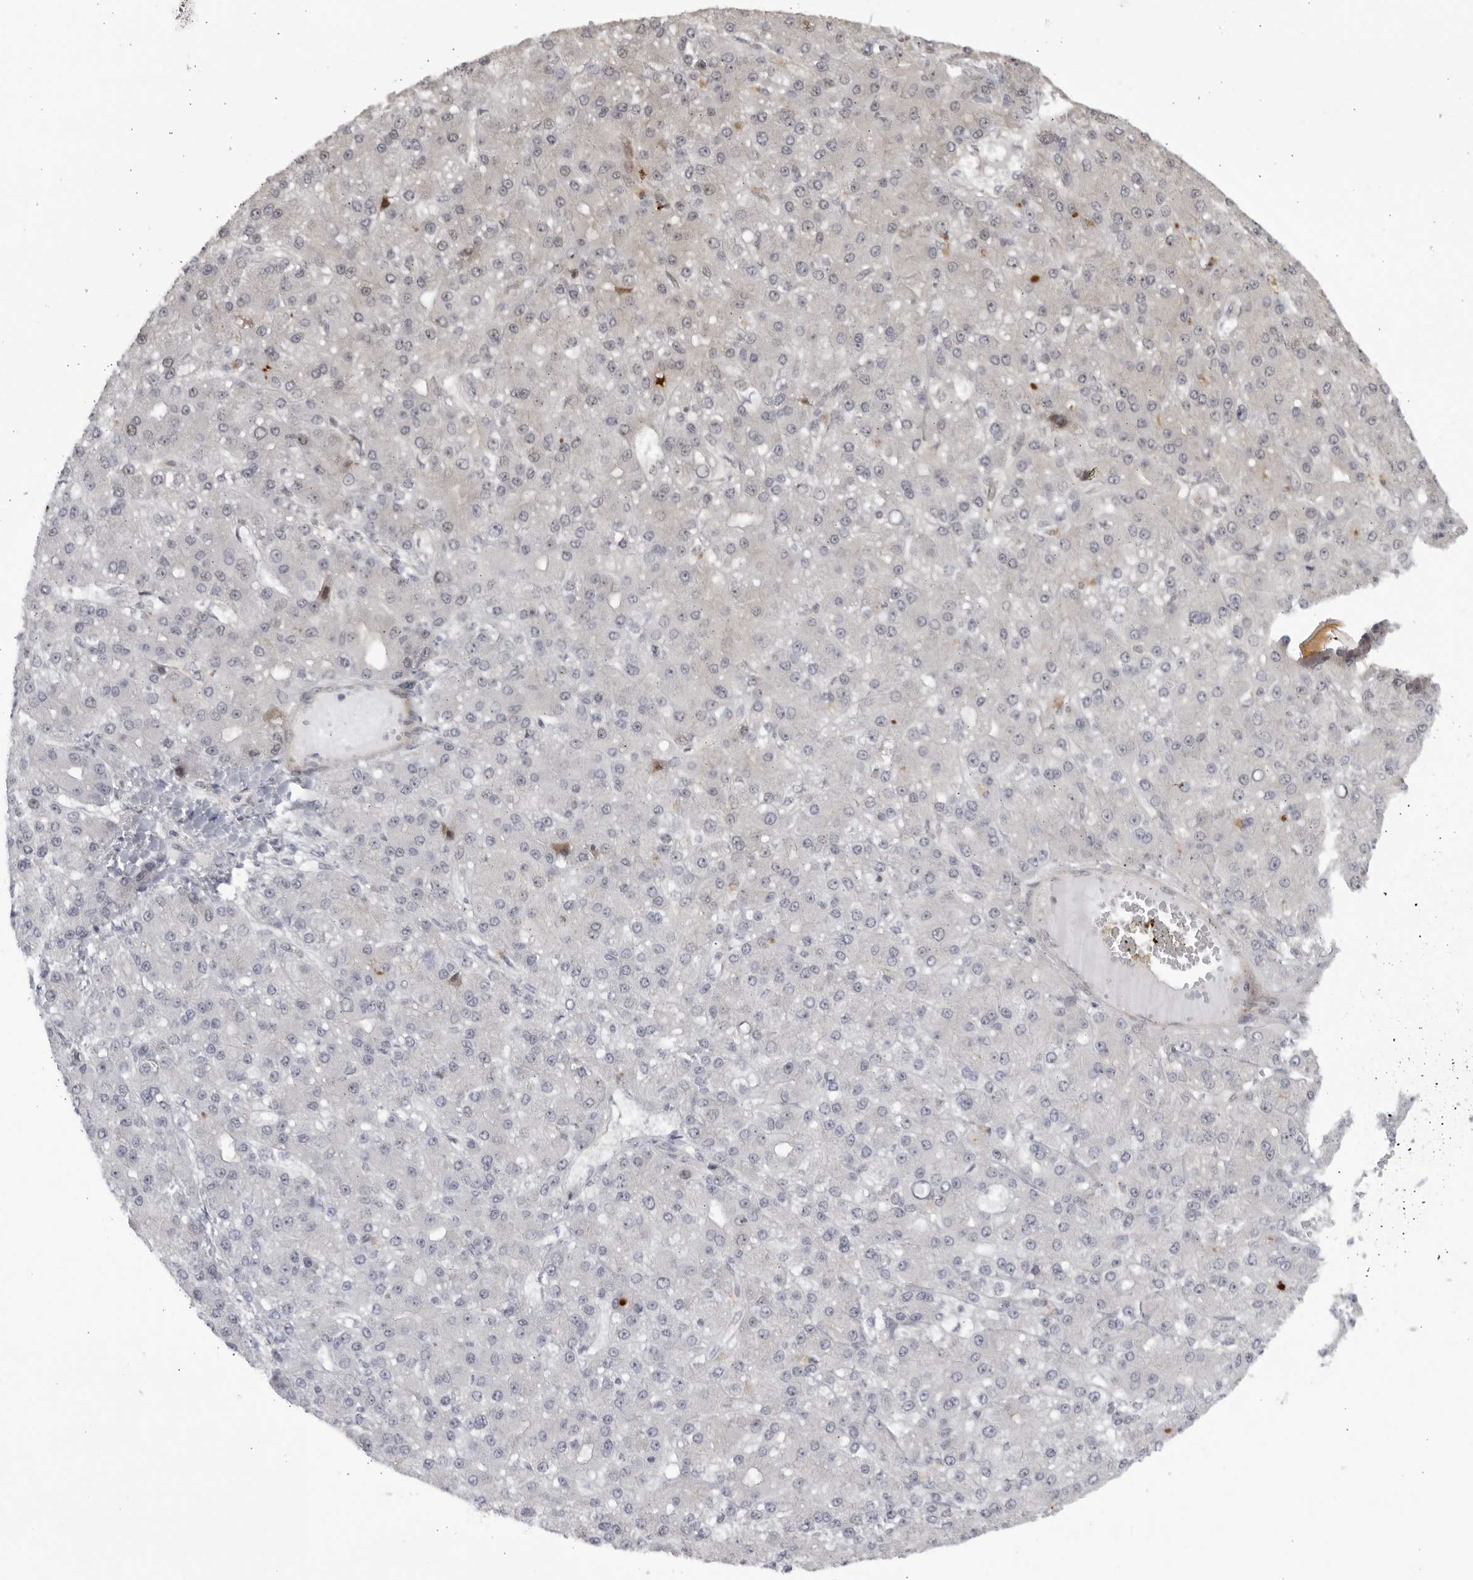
{"staining": {"intensity": "weak", "quantity": "<25%", "location": "cytoplasmic/membranous,nuclear"}, "tissue": "liver cancer", "cell_type": "Tumor cells", "image_type": "cancer", "snomed": [{"axis": "morphology", "description": "Carcinoma, Hepatocellular, NOS"}, {"axis": "topography", "description": "Liver"}], "caption": "Immunohistochemistry of human hepatocellular carcinoma (liver) reveals no positivity in tumor cells.", "gene": "CNBD1", "patient": {"sex": "male", "age": 67}}